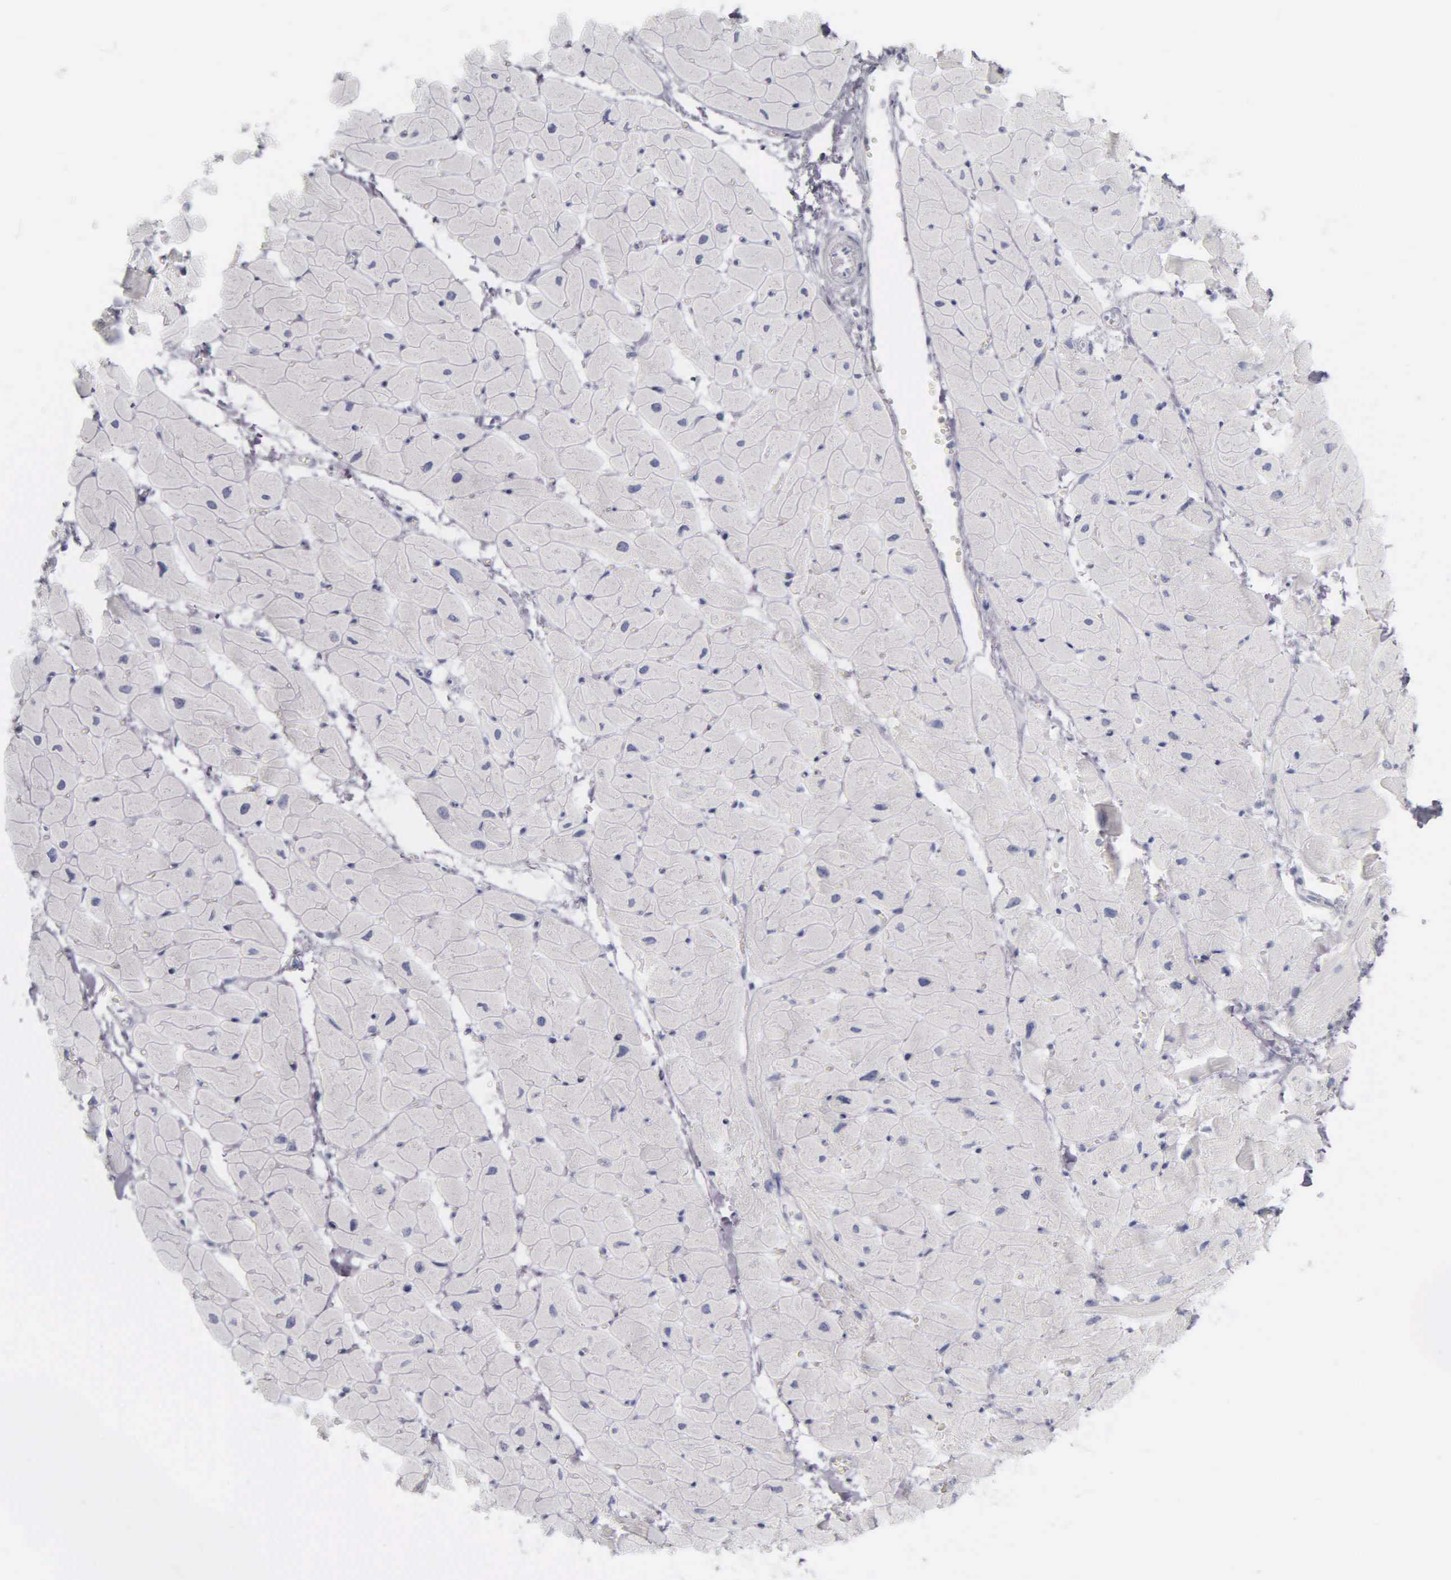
{"staining": {"intensity": "negative", "quantity": "none", "location": "none"}, "tissue": "heart muscle", "cell_type": "Cardiomyocytes", "image_type": "normal", "snomed": [{"axis": "morphology", "description": "Normal tissue, NOS"}, {"axis": "topography", "description": "Heart"}], "caption": "DAB immunohistochemical staining of unremarkable human heart muscle reveals no significant expression in cardiomyocytes. (DAB immunohistochemistry, high magnification).", "gene": "KRT20", "patient": {"sex": "female", "age": 19}}